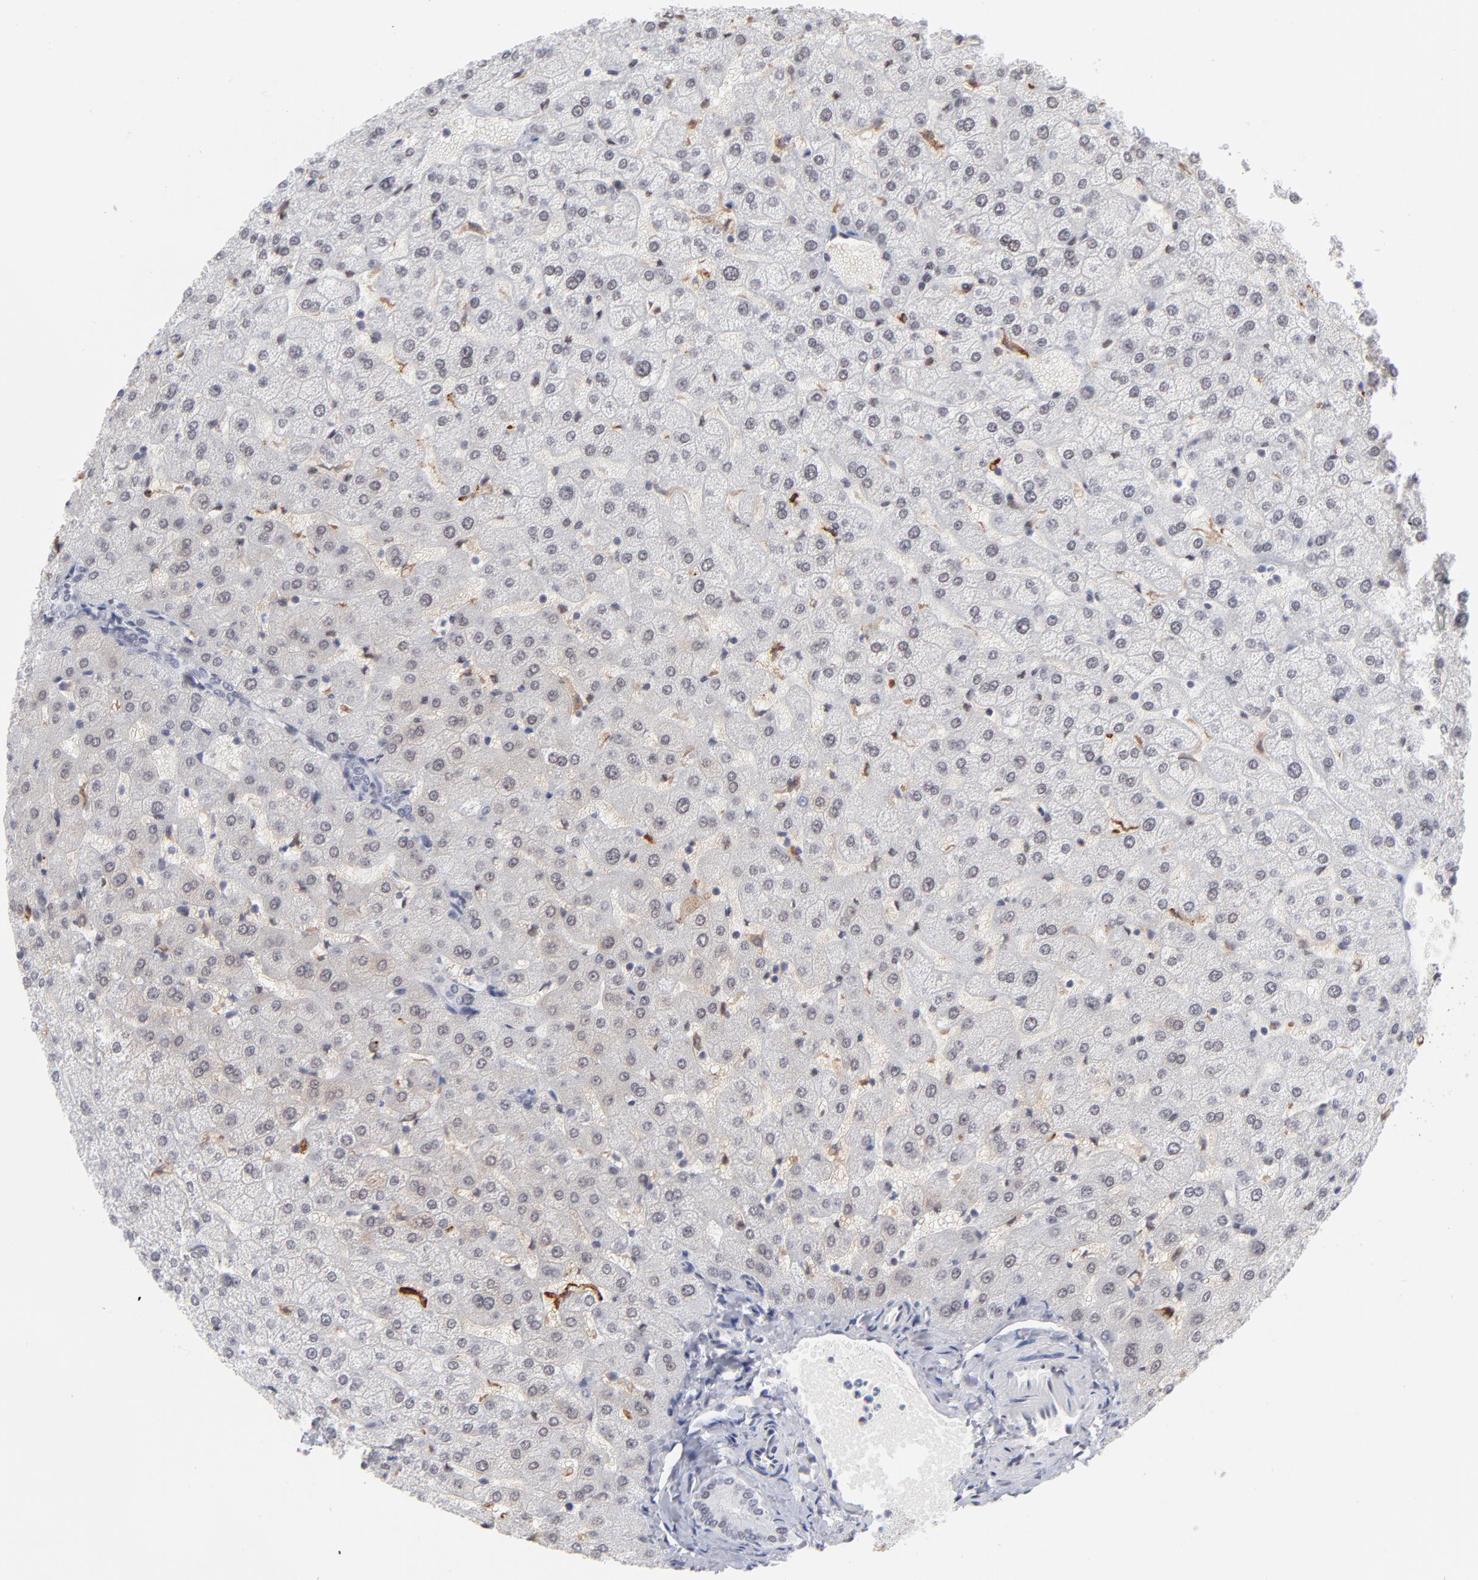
{"staining": {"intensity": "negative", "quantity": "none", "location": "none"}, "tissue": "liver", "cell_type": "Cholangiocytes", "image_type": "normal", "snomed": [{"axis": "morphology", "description": "Normal tissue, NOS"}, {"axis": "morphology", "description": "Fibrosis, NOS"}, {"axis": "topography", "description": "Liver"}], "caption": "This is a histopathology image of IHC staining of benign liver, which shows no staining in cholangiocytes. The staining was performed using DAB (3,3'-diaminobenzidine) to visualize the protein expression in brown, while the nuclei were stained in blue with hematoxylin (Magnification: 20x).", "gene": "CCR2", "patient": {"sex": "female", "age": 29}}